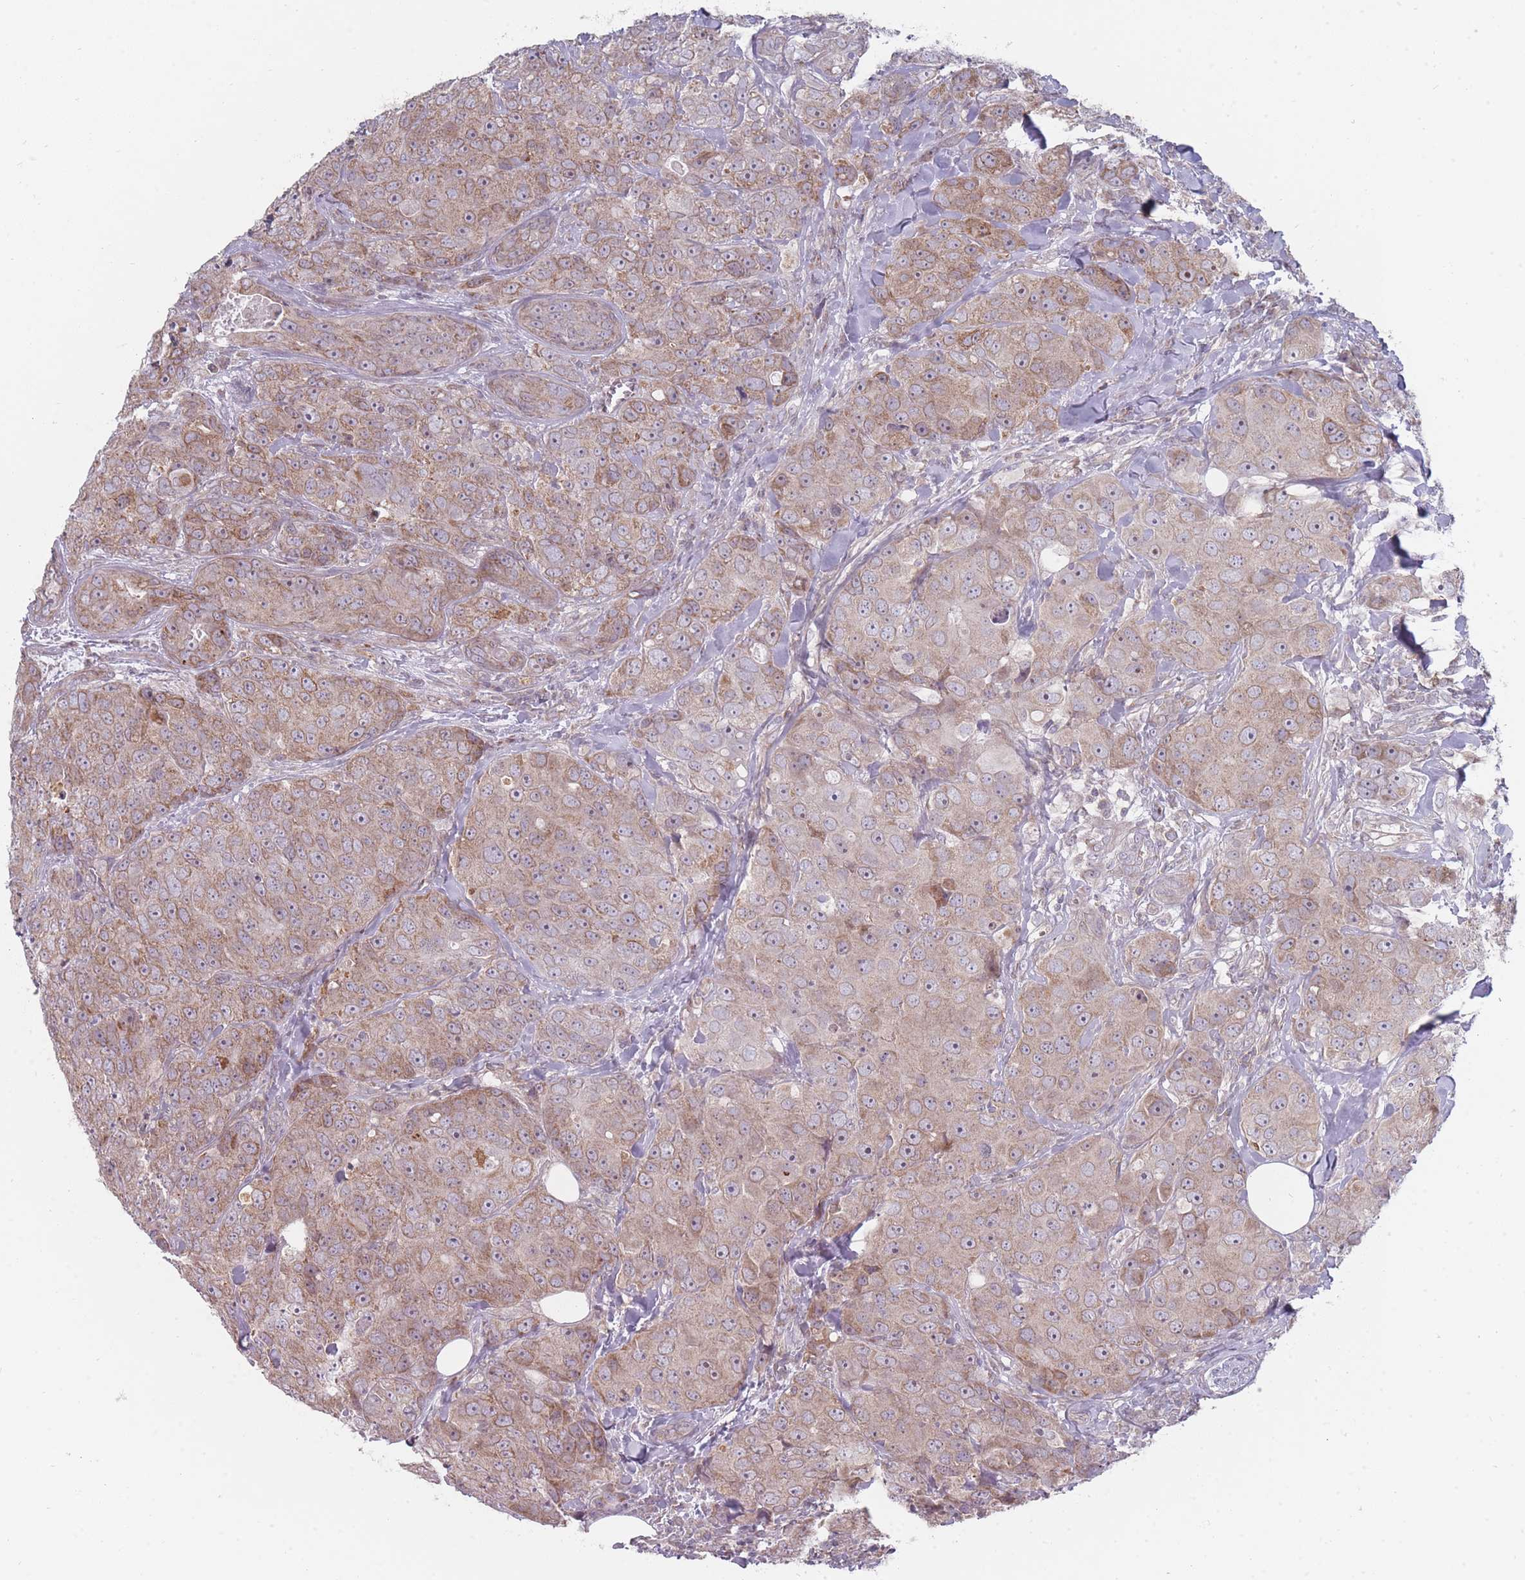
{"staining": {"intensity": "moderate", "quantity": "25%-75%", "location": "cytoplasmic/membranous"}, "tissue": "breast cancer", "cell_type": "Tumor cells", "image_type": "cancer", "snomed": [{"axis": "morphology", "description": "Duct carcinoma"}, {"axis": "topography", "description": "Breast"}], "caption": "High-power microscopy captured an immunohistochemistry (IHC) photomicrograph of breast intraductal carcinoma, revealing moderate cytoplasmic/membranous expression in about 25%-75% of tumor cells. (Brightfield microscopy of DAB IHC at high magnification).", "gene": "PCDH12", "patient": {"sex": "female", "age": 43}}